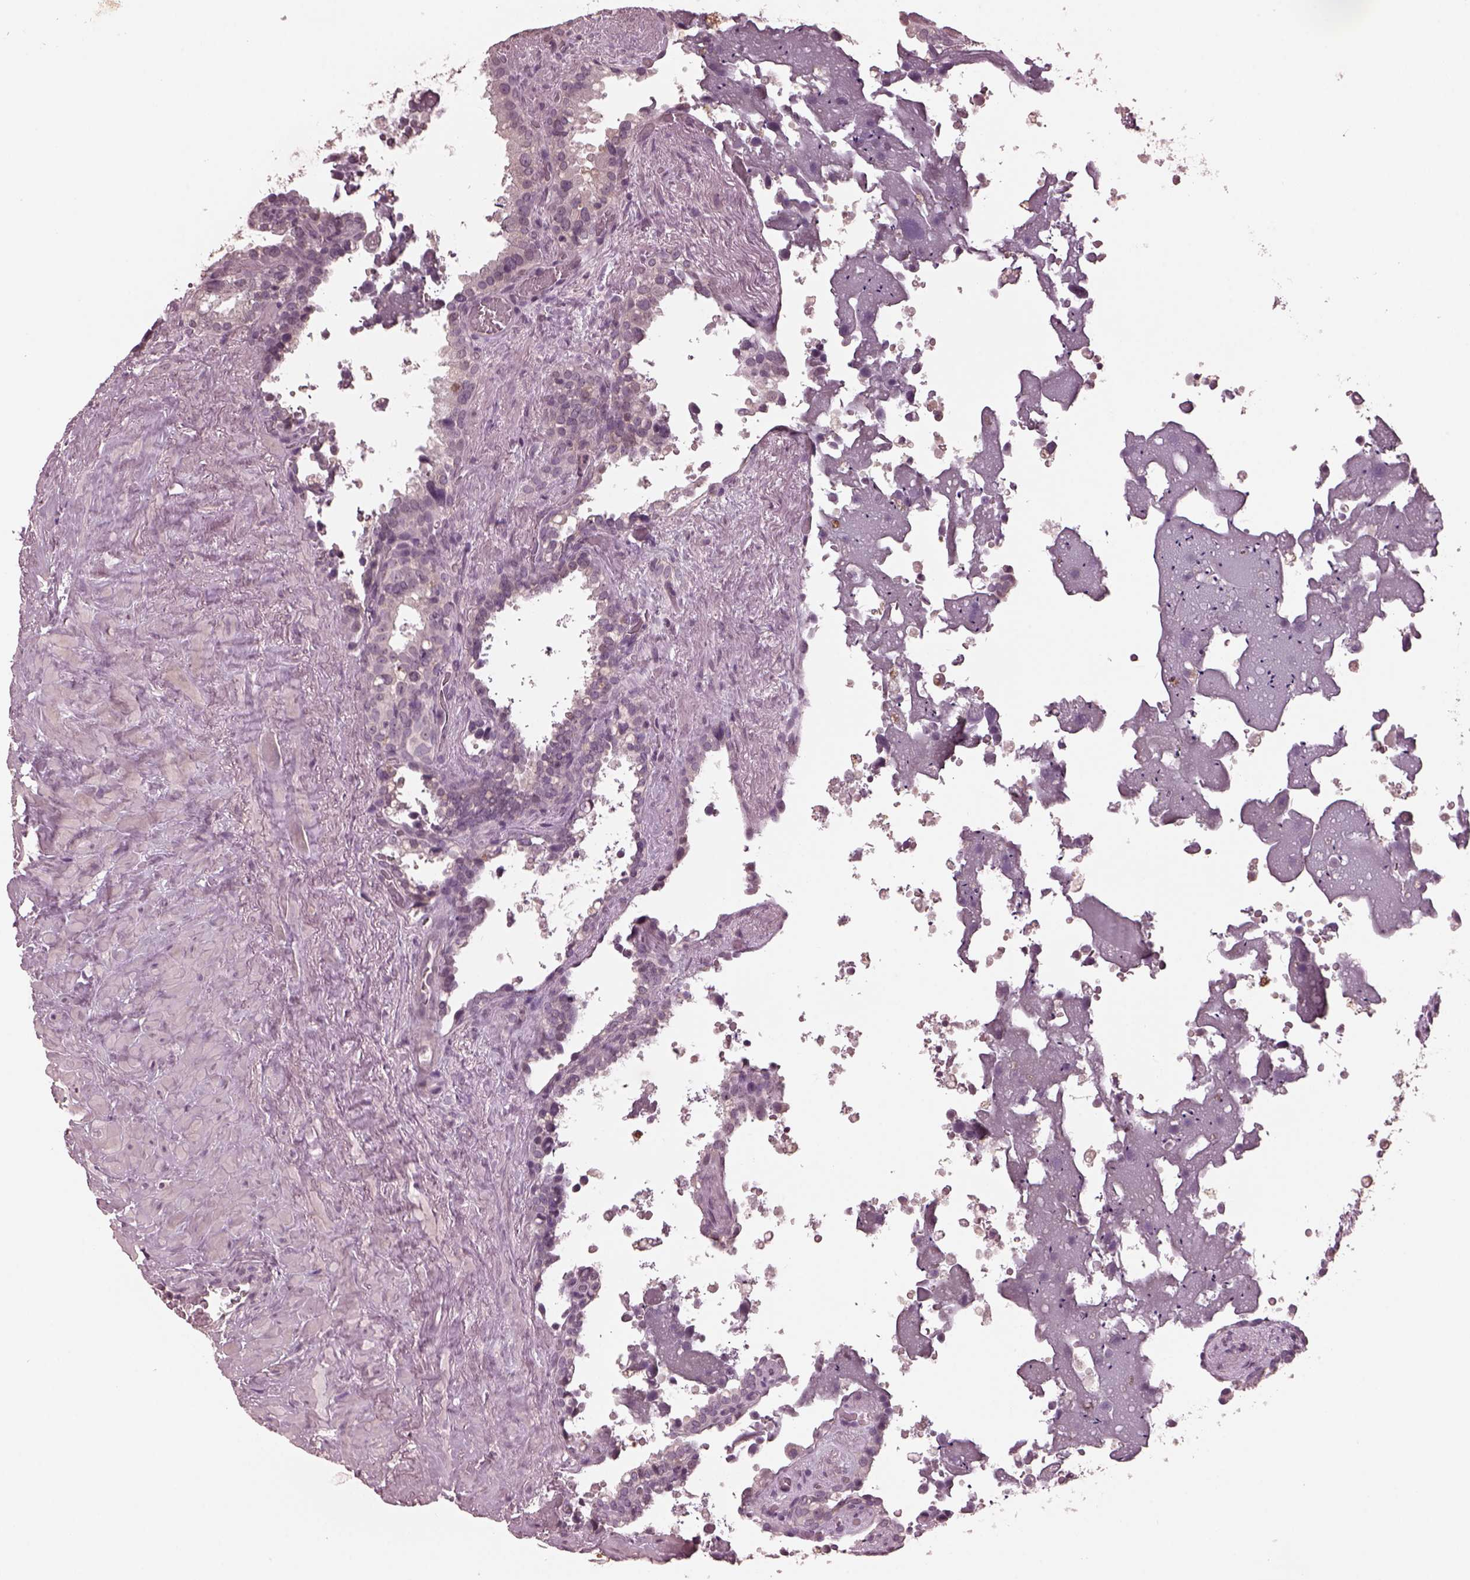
{"staining": {"intensity": "negative", "quantity": "none", "location": "none"}, "tissue": "seminal vesicle", "cell_type": "Glandular cells", "image_type": "normal", "snomed": [{"axis": "morphology", "description": "Normal tissue, NOS"}, {"axis": "topography", "description": "Seminal veicle"}], "caption": "Immunohistochemical staining of normal human seminal vesicle reveals no significant staining in glandular cells. (DAB (3,3'-diaminobenzidine) immunohistochemistry (IHC), high magnification).", "gene": "RGS7", "patient": {"sex": "male", "age": 71}}